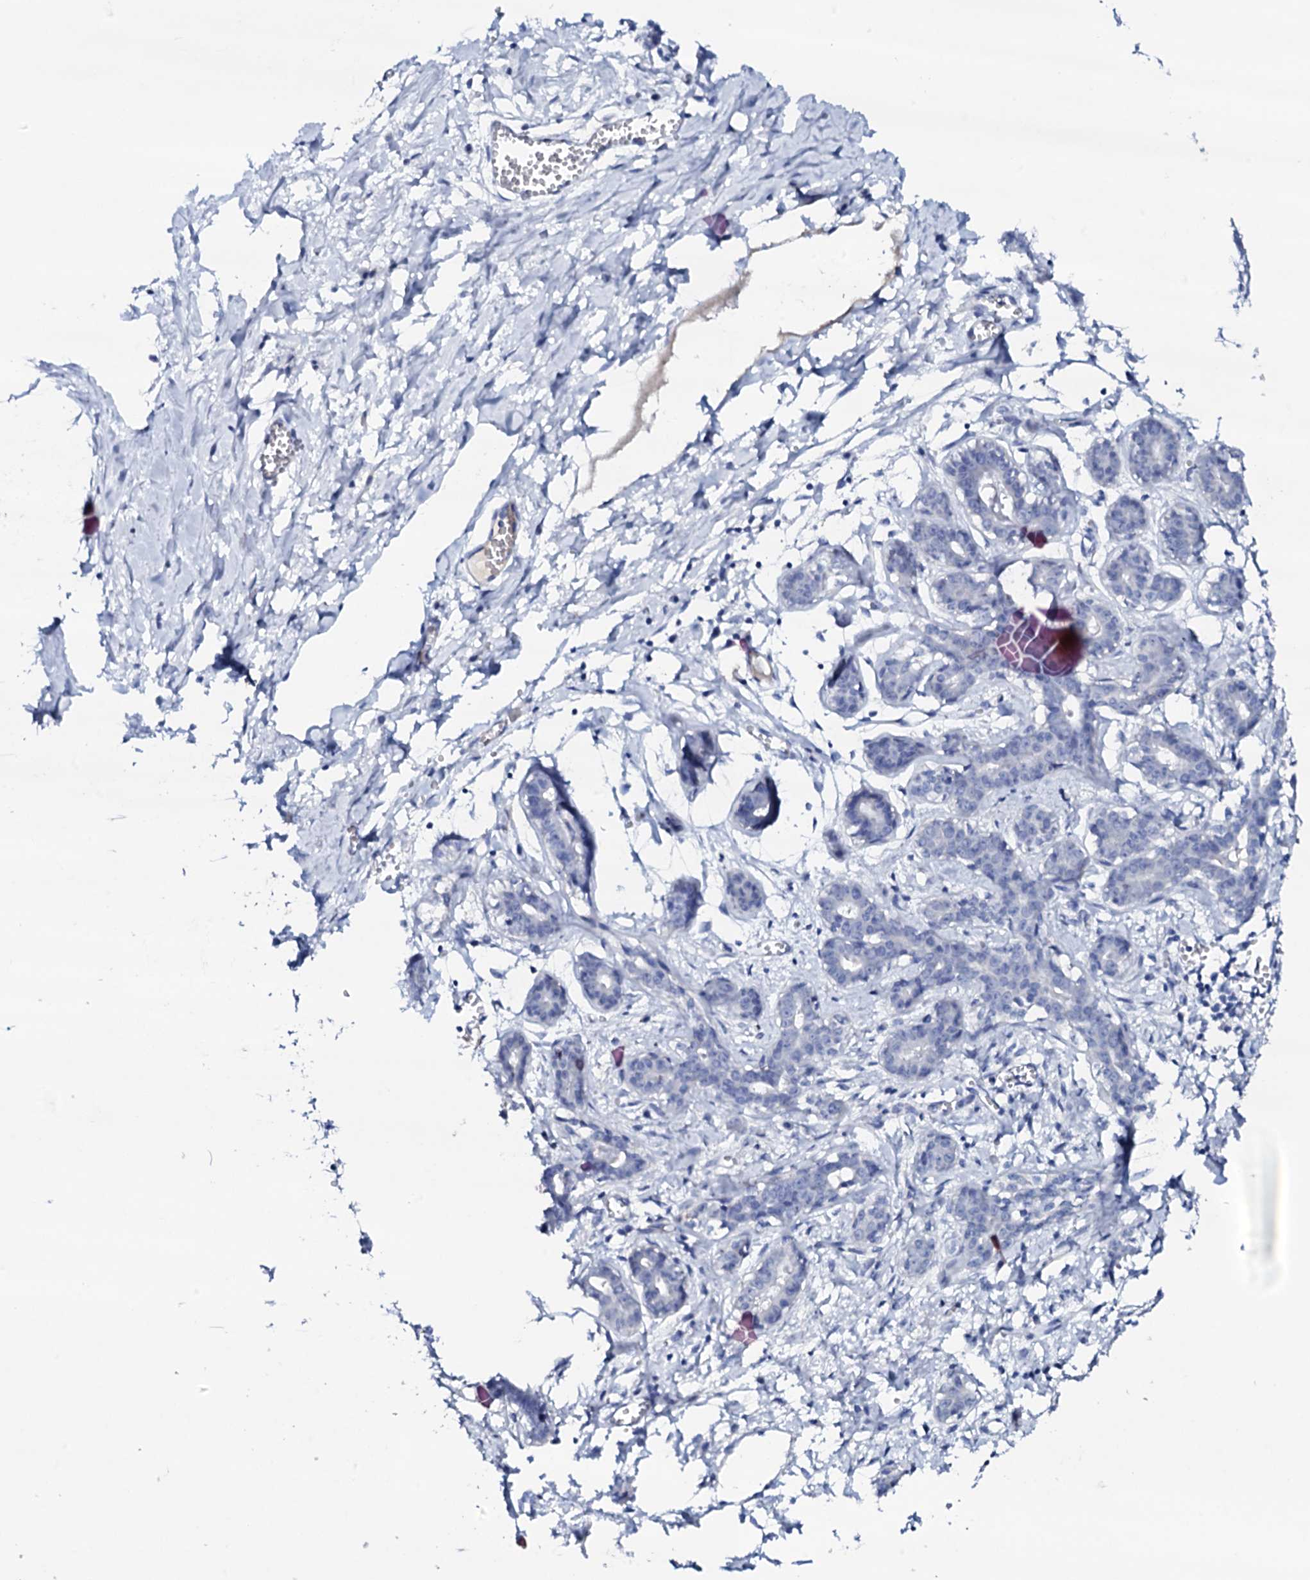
{"staining": {"intensity": "negative", "quantity": "none", "location": "none"}, "tissue": "breast", "cell_type": "Adipocytes", "image_type": "normal", "snomed": [{"axis": "morphology", "description": "Normal tissue, NOS"}, {"axis": "topography", "description": "Breast"}], "caption": "IHC photomicrograph of normal breast: breast stained with DAB displays no significant protein positivity in adipocytes.", "gene": "FBXL16", "patient": {"sex": "female", "age": 27}}